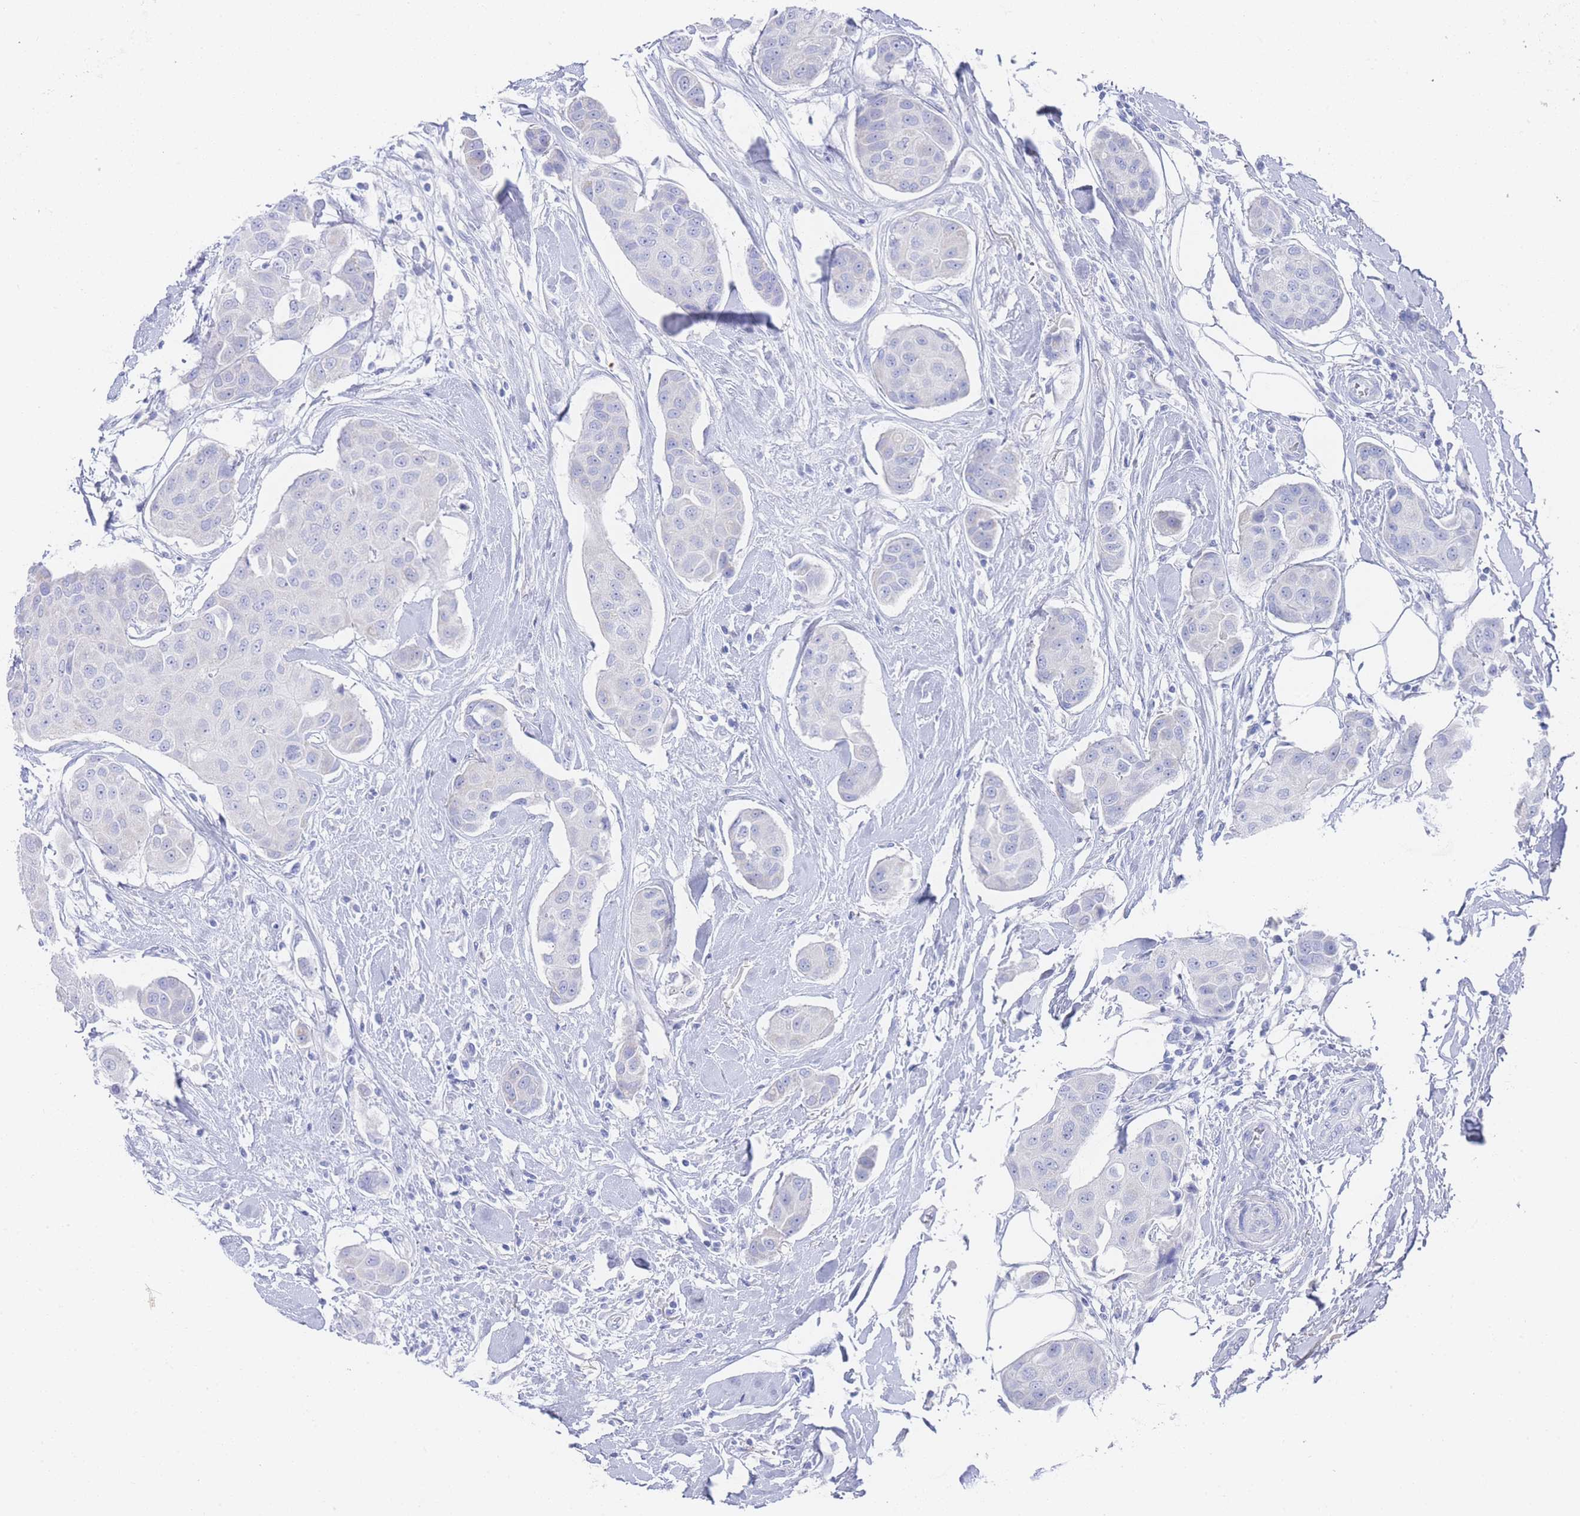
{"staining": {"intensity": "negative", "quantity": "none", "location": "none"}, "tissue": "breast cancer", "cell_type": "Tumor cells", "image_type": "cancer", "snomed": [{"axis": "morphology", "description": "Duct carcinoma"}, {"axis": "topography", "description": "Breast"}, {"axis": "topography", "description": "Lymph node"}], "caption": "Tumor cells are negative for protein expression in human breast cancer.", "gene": "LRRC37A", "patient": {"sex": "female", "age": 80}}